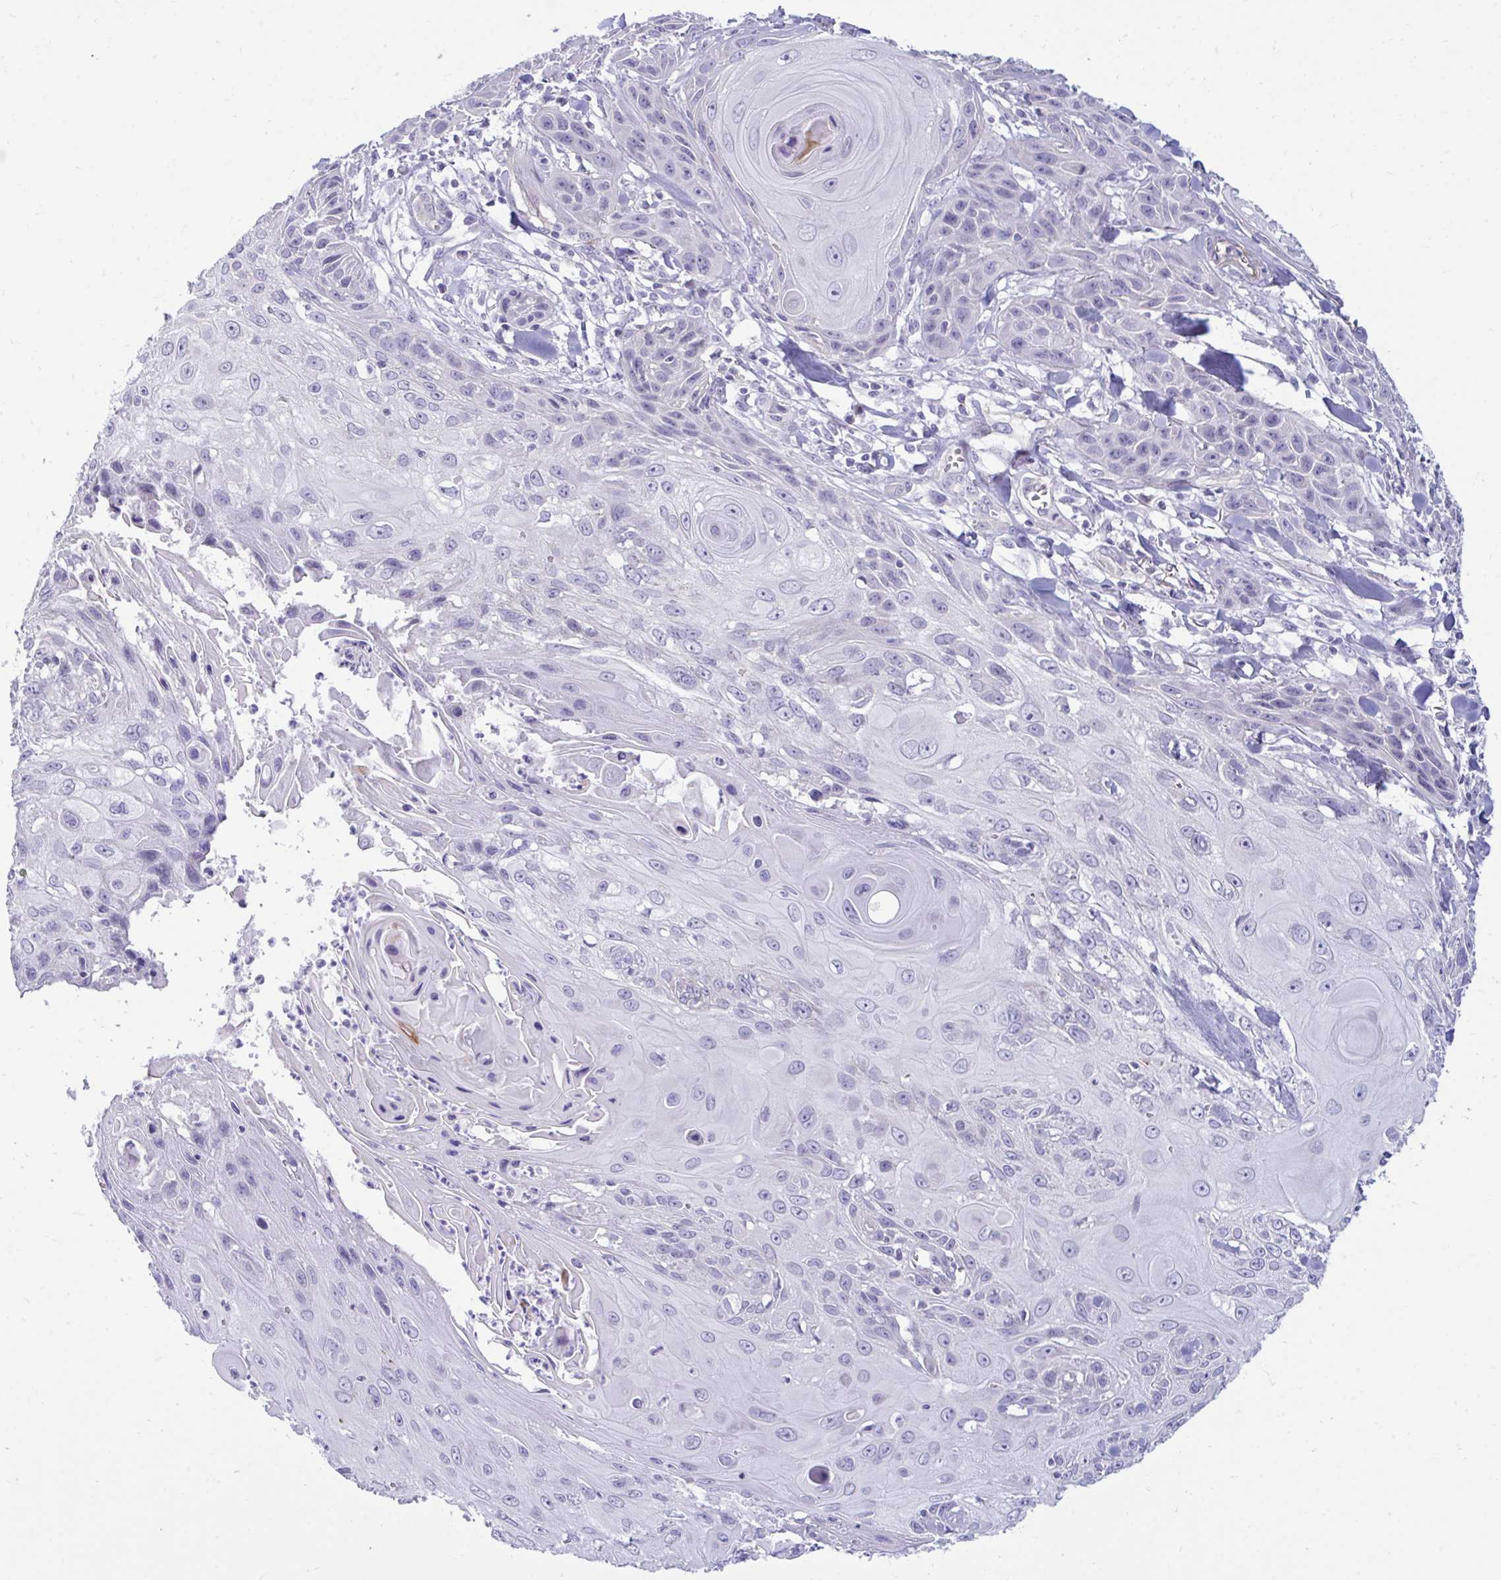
{"staining": {"intensity": "negative", "quantity": "none", "location": "none"}, "tissue": "skin cancer", "cell_type": "Tumor cells", "image_type": "cancer", "snomed": [{"axis": "morphology", "description": "Squamous cell carcinoma, NOS"}, {"axis": "topography", "description": "Skin"}, {"axis": "topography", "description": "Vulva"}], "caption": "High power microscopy histopathology image of an IHC micrograph of skin cancer (squamous cell carcinoma), revealing no significant staining in tumor cells. (Brightfield microscopy of DAB (3,3'-diaminobenzidine) IHC at high magnification).", "gene": "UBL3", "patient": {"sex": "female", "age": 83}}